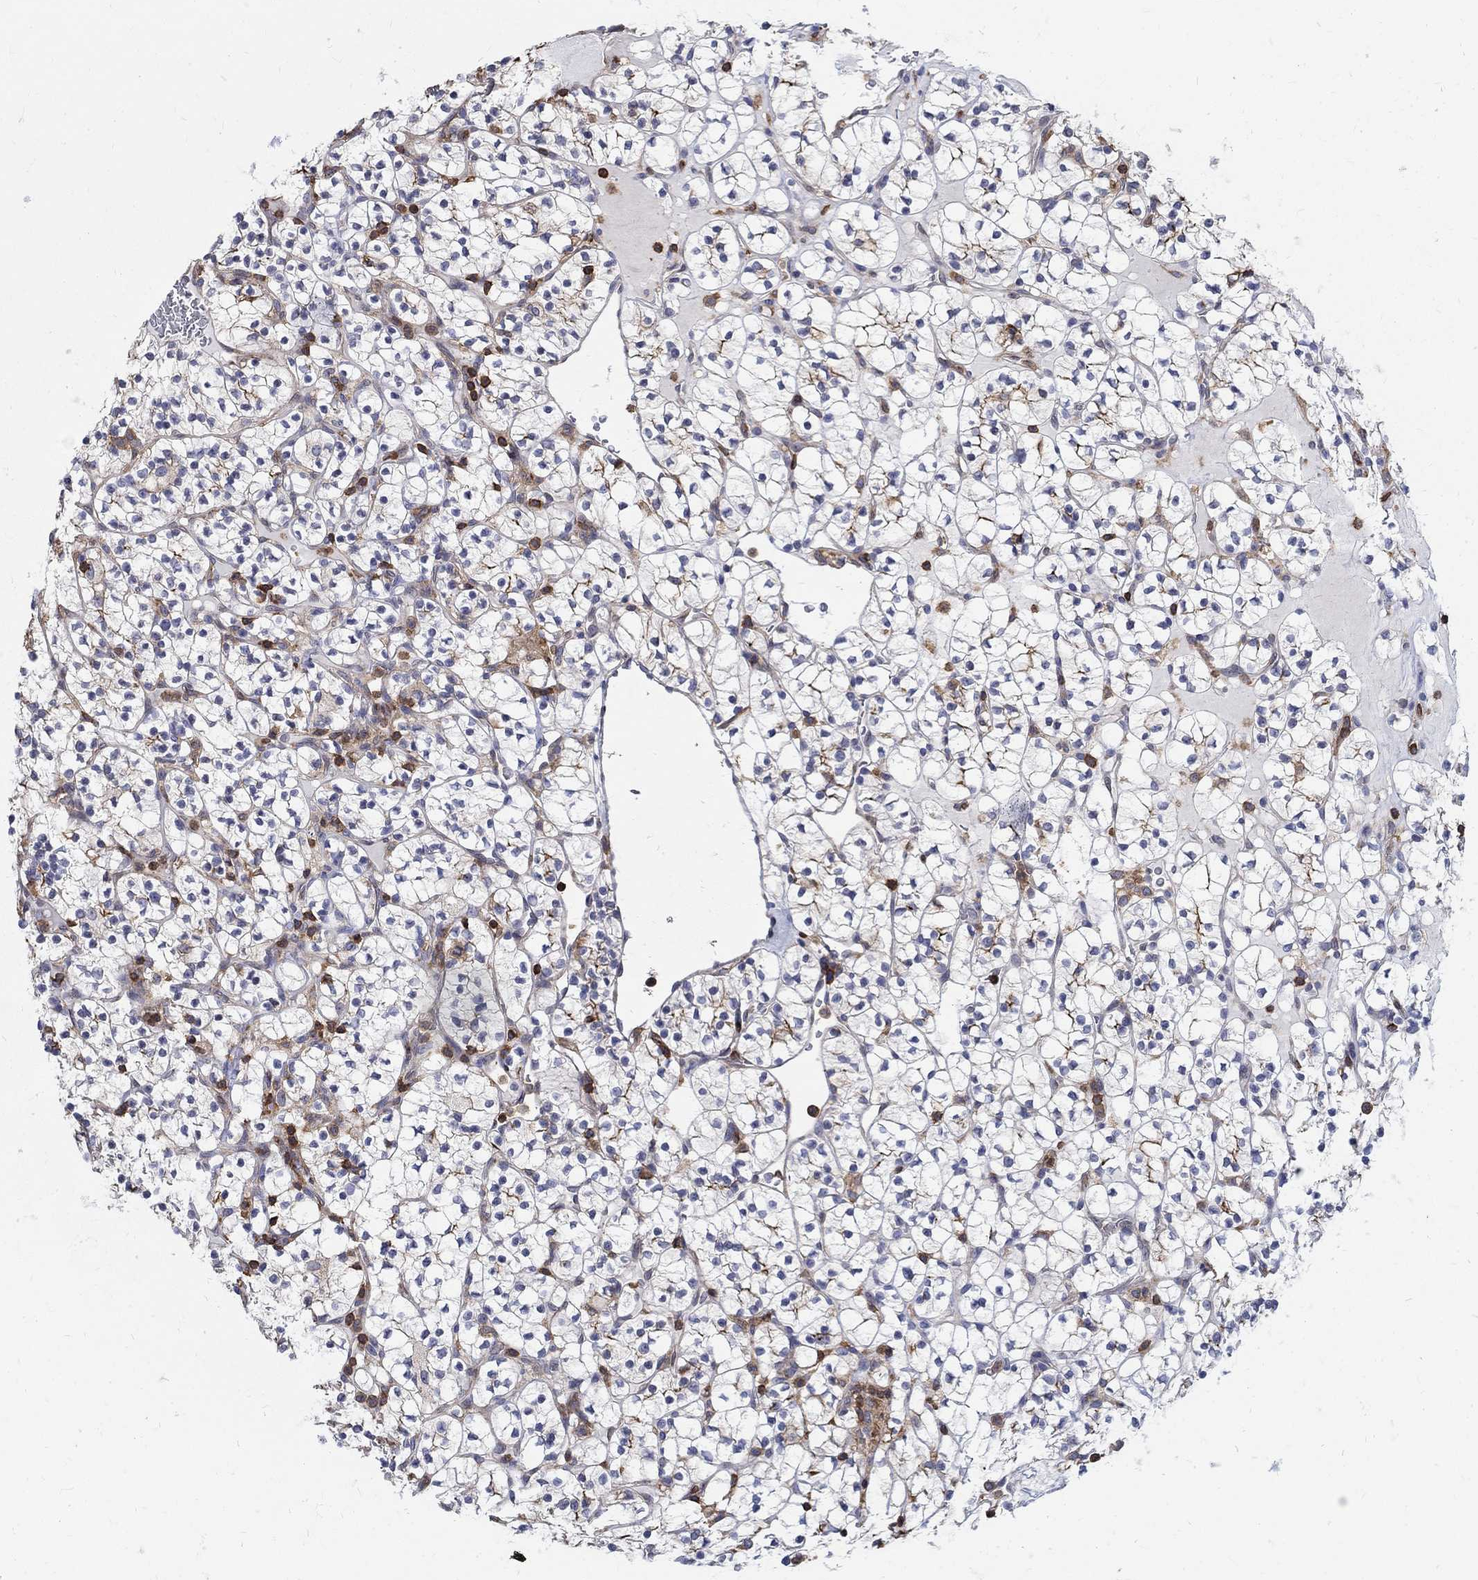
{"staining": {"intensity": "negative", "quantity": "none", "location": "none"}, "tissue": "renal cancer", "cell_type": "Tumor cells", "image_type": "cancer", "snomed": [{"axis": "morphology", "description": "Adenocarcinoma, NOS"}, {"axis": "topography", "description": "Kidney"}], "caption": "IHC of renal cancer demonstrates no expression in tumor cells.", "gene": "AGAP2", "patient": {"sex": "female", "age": 89}}